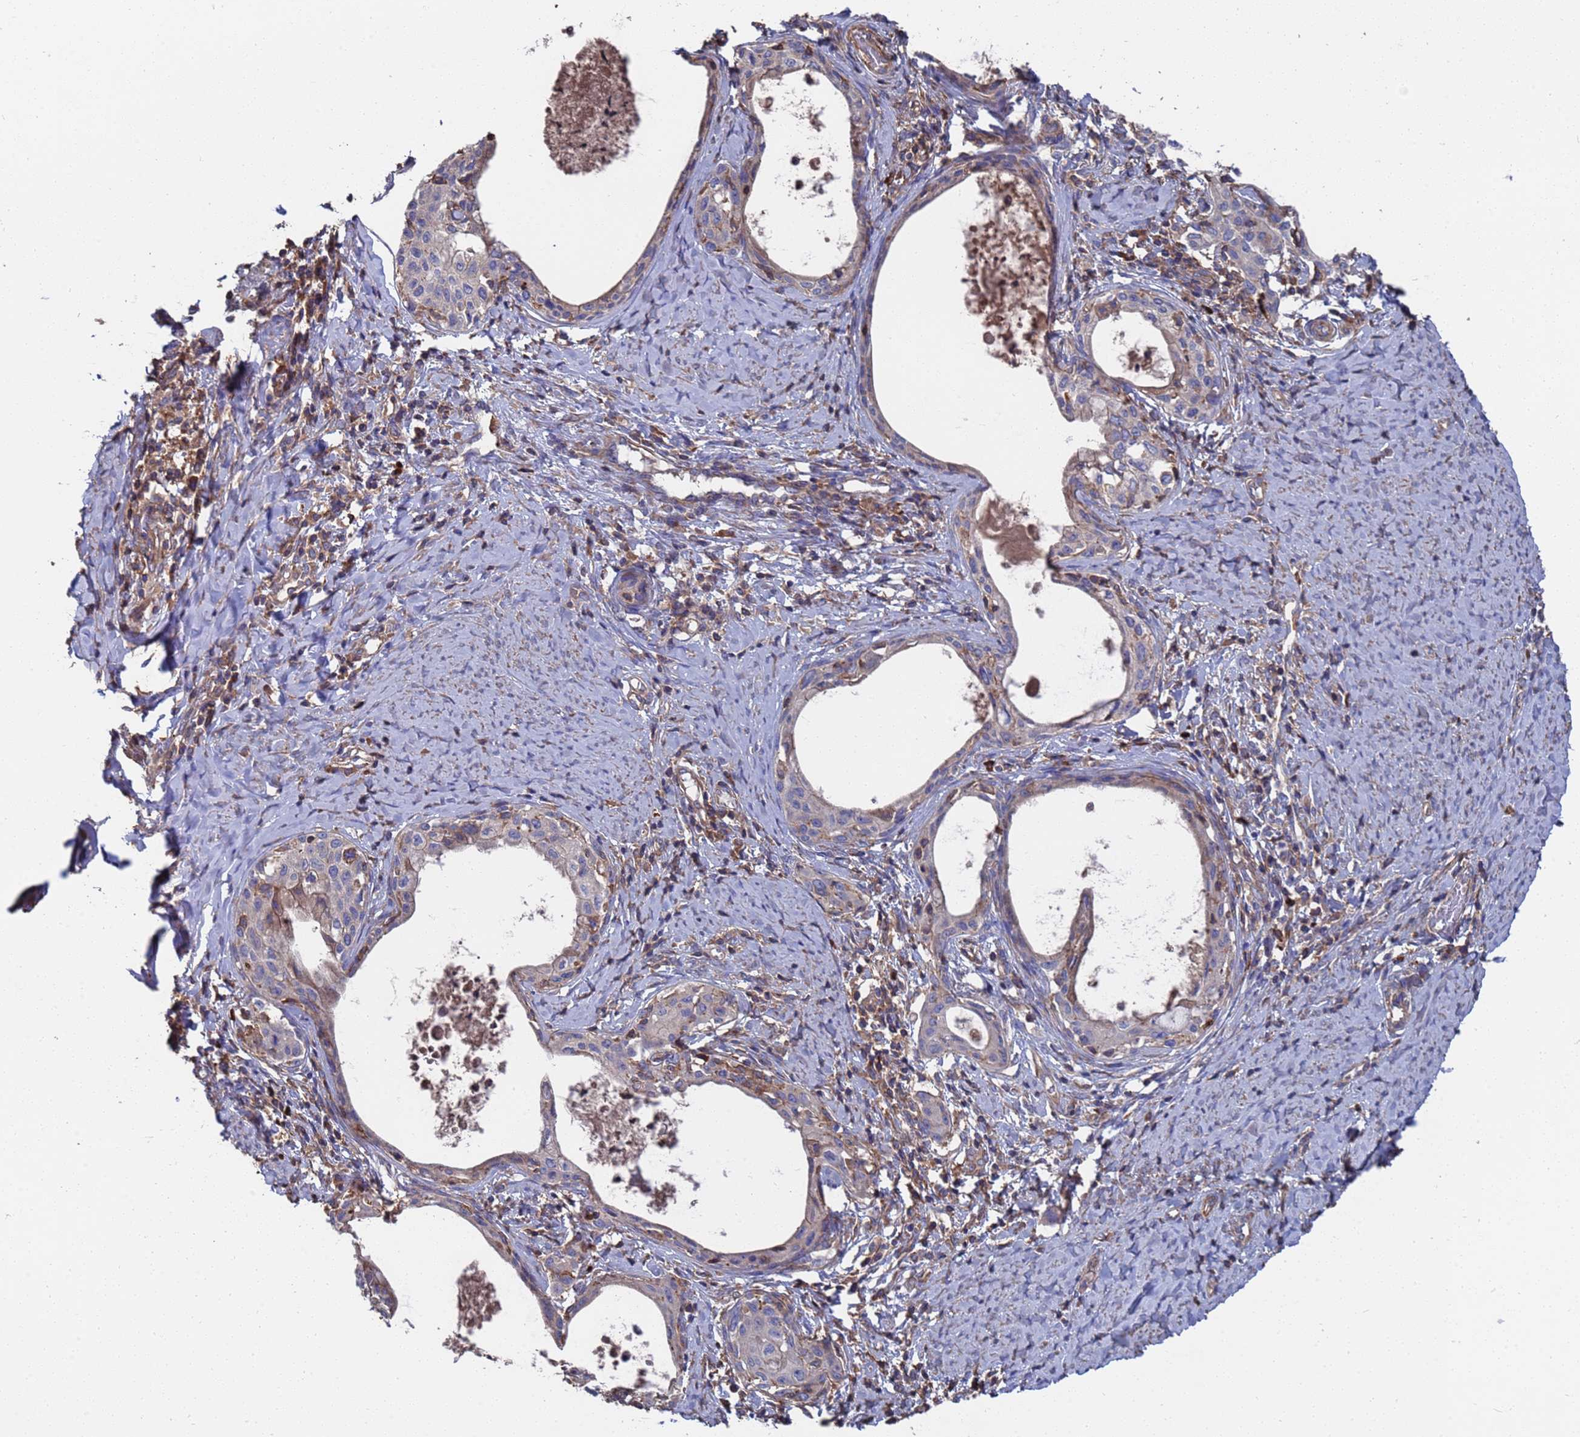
{"staining": {"intensity": "negative", "quantity": "none", "location": "none"}, "tissue": "cervical cancer", "cell_type": "Tumor cells", "image_type": "cancer", "snomed": [{"axis": "morphology", "description": "Squamous cell carcinoma, NOS"}, {"axis": "morphology", "description": "Adenocarcinoma, NOS"}, {"axis": "topography", "description": "Cervix"}], "caption": "The immunohistochemistry (IHC) photomicrograph has no significant expression in tumor cells of adenocarcinoma (cervical) tissue.", "gene": "PYCR1", "patient": {"sex": "female", "age": 52}}